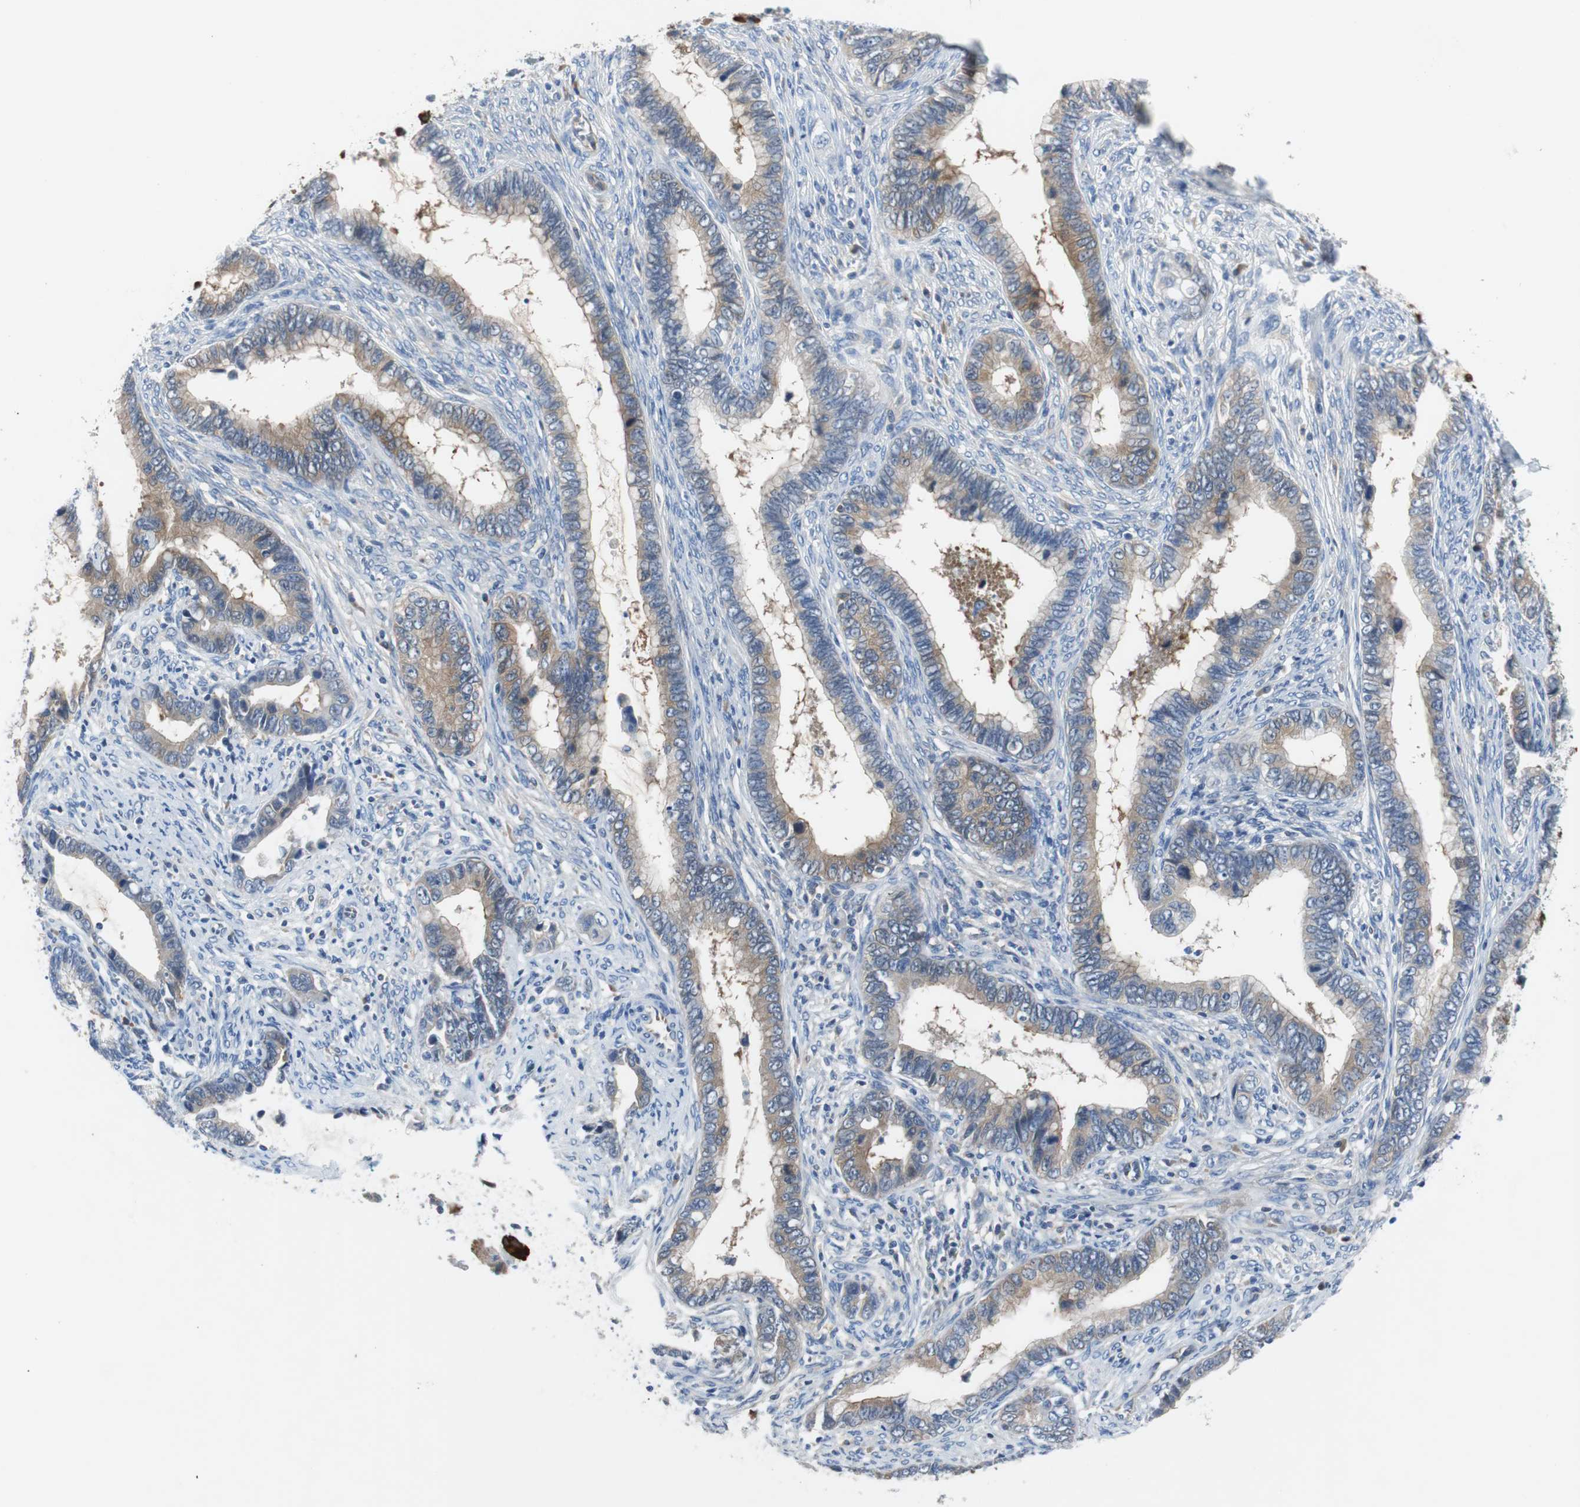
{"staining": {"intensity": "weak", "quantity": "25%-75%", "location": "cytoplasmic/membranous"}, "tissue": "cervical cancer", "cell_type": "Tumor cells", "image_type": "cancer", "snomed": [{"axis": "morphology", "description": "Adenocarcinoma, NOS"}, {"axis": "topography", "description": "Cervix"}], "caption": "This photomicrograph shows adenocarcinoma (cervical) stained with IHC to label a protein in brown. The cytoplasmic/membranous of tumor cells show weak positivity for the protein. Nuclei are counter-stained blue.", "gene": "EEF2K", "patient": {"sex": "female", "age": 44}}